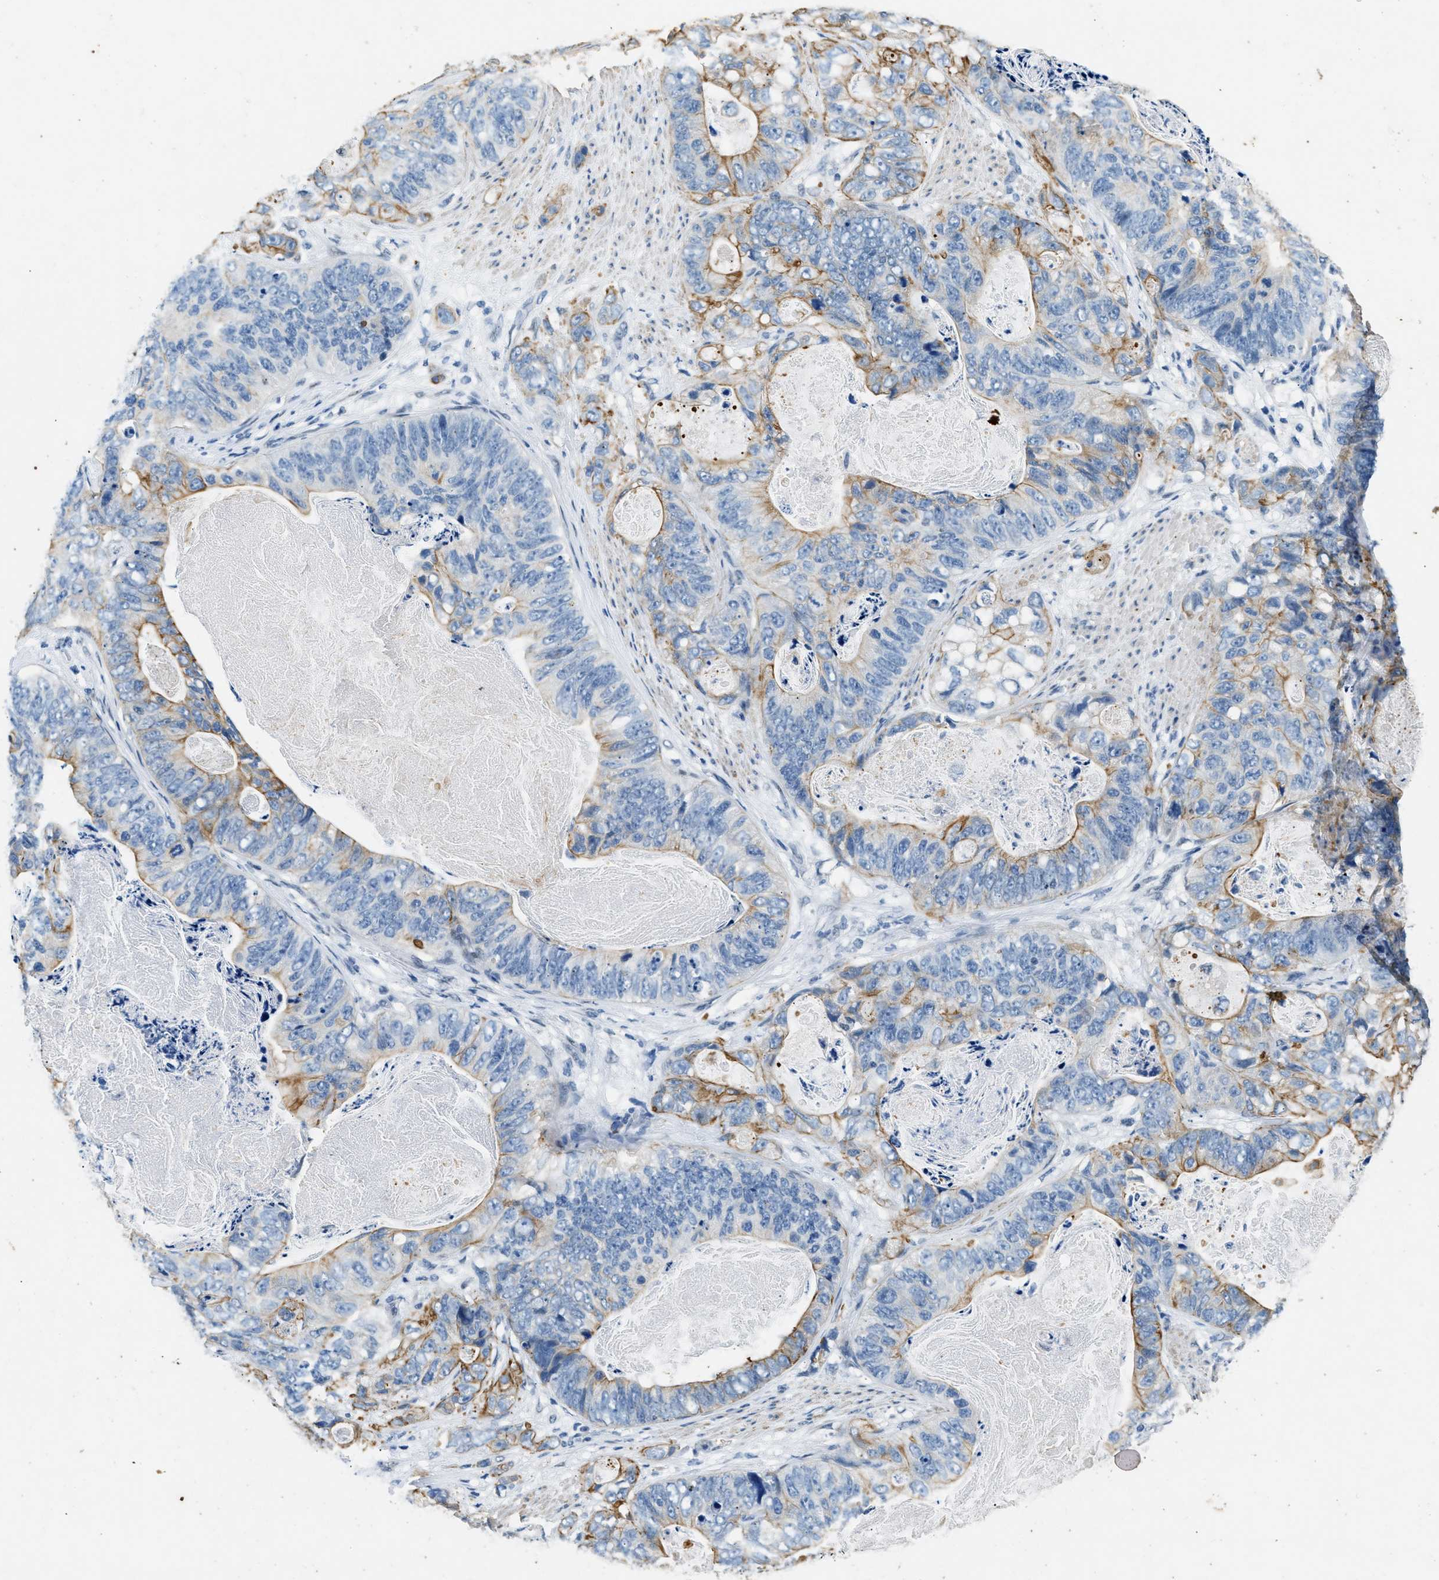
{"staining": {"intensity": "moderate", "quantity": "25%-75%", "location": "cytoplasmic/membranous"}, "tissue": "stomach cancer", "cell_type": "Tumor cells", "image_type": "cancer", "snomed": [{"axis": "morphology", "description": "Adenocarcinoma, NOS"}, {"axis": "topography", "description": "Stomach"}], "caption": "Human adenocarcinoma (stomach) stained with a protein marker shows moderate staining in tumor cells.", "gene": "CFAP20", "patient": {"sex": "female", "age": 89}}